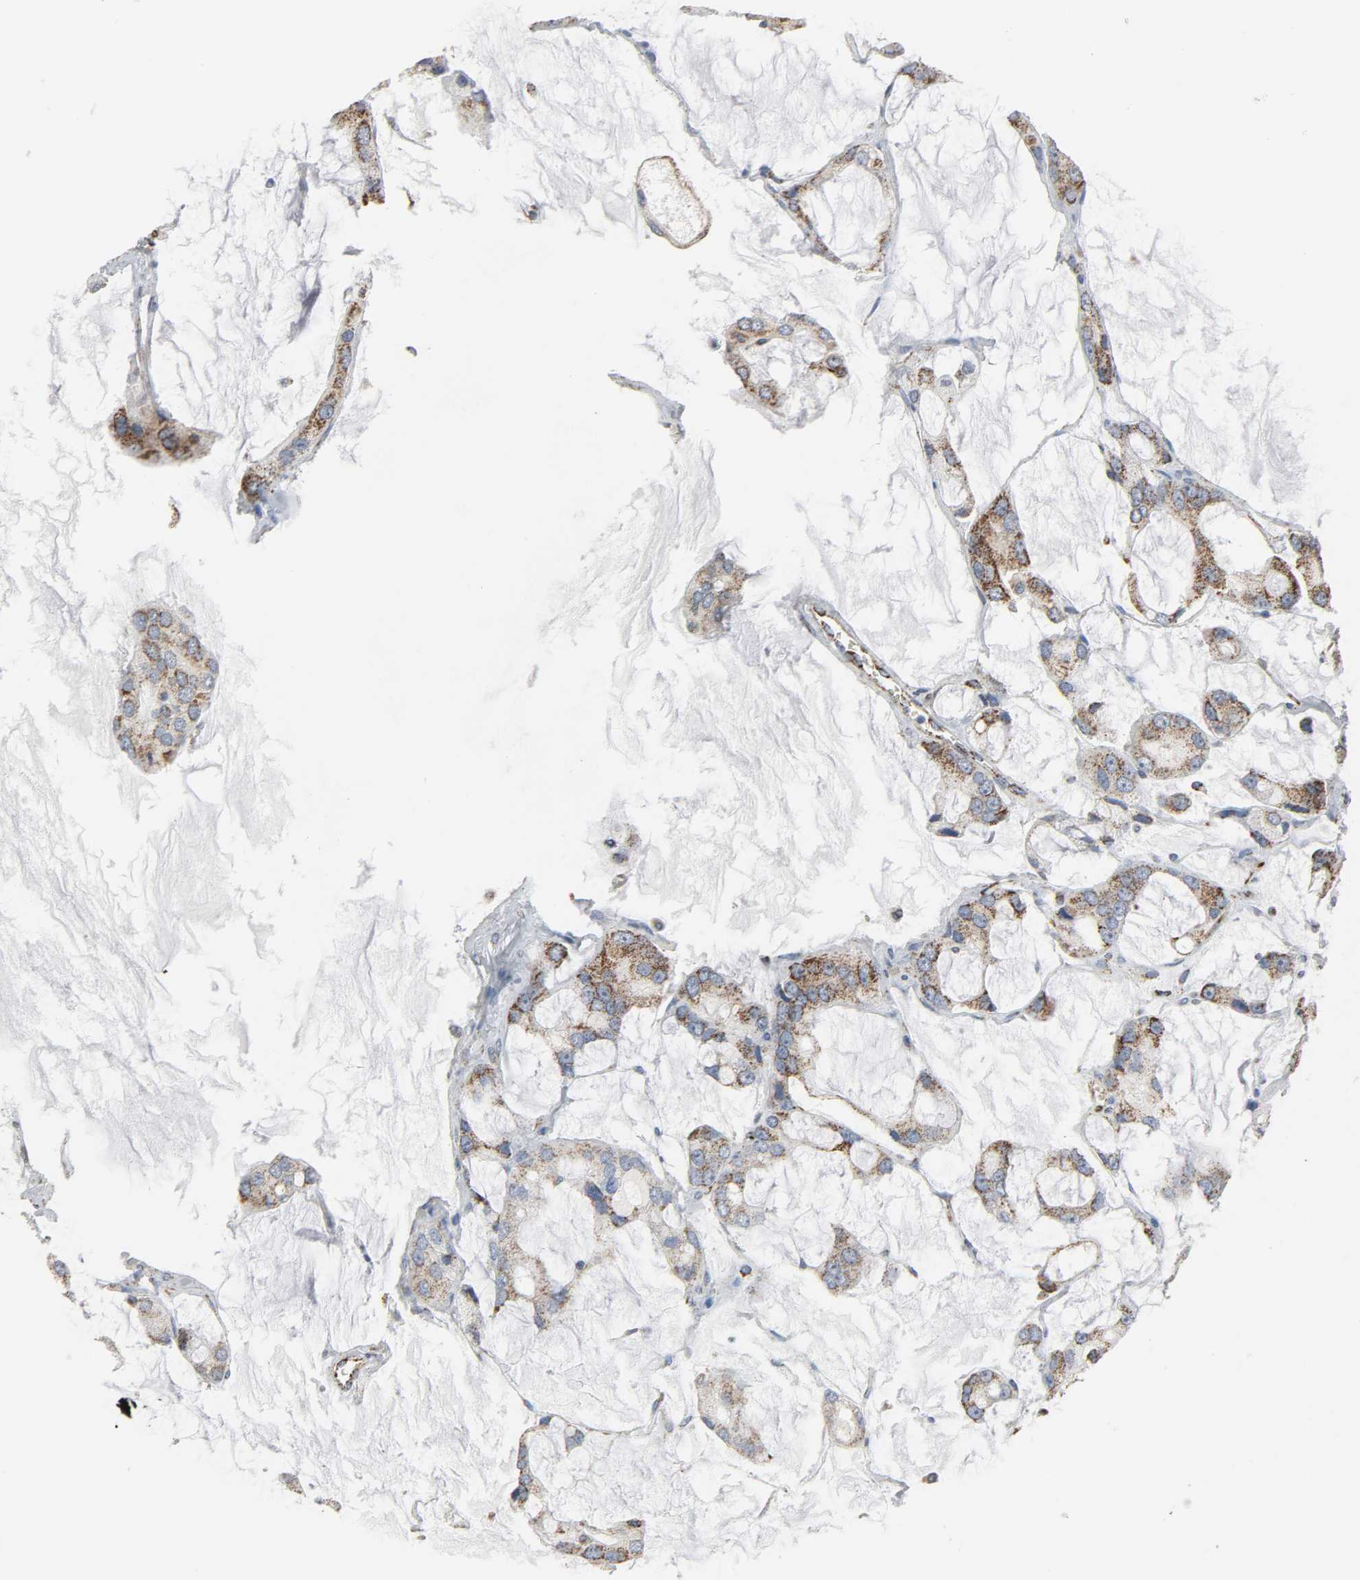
{"staining": {"intensity": "moderate", "quantity": "25%-75%", "location": "cytoplasmic/membranous"}, "tissue": "prostate cancer", "cell_type": "Tumor cells", "image_type": "cancer", "snomed": [{"axis": "morphology", "description": "Adenocarcinoma, High grade"}, {"axis": "topography", "description": "Prostate"}], "caption": "Immunohistochemistry micrograph of neoplastic tissue: high-grade adenocarcinoma (prostate) stained using immunohistochemistry (IHC) reveals medium levels of moderate protein expression localized specifically in the cytoplasmic/membranous of tumor cells, appearing as a cytoplasmic/membranous brown color.", "gene": "ACAT1", "patient": {"sex": "male", "age": 67}}